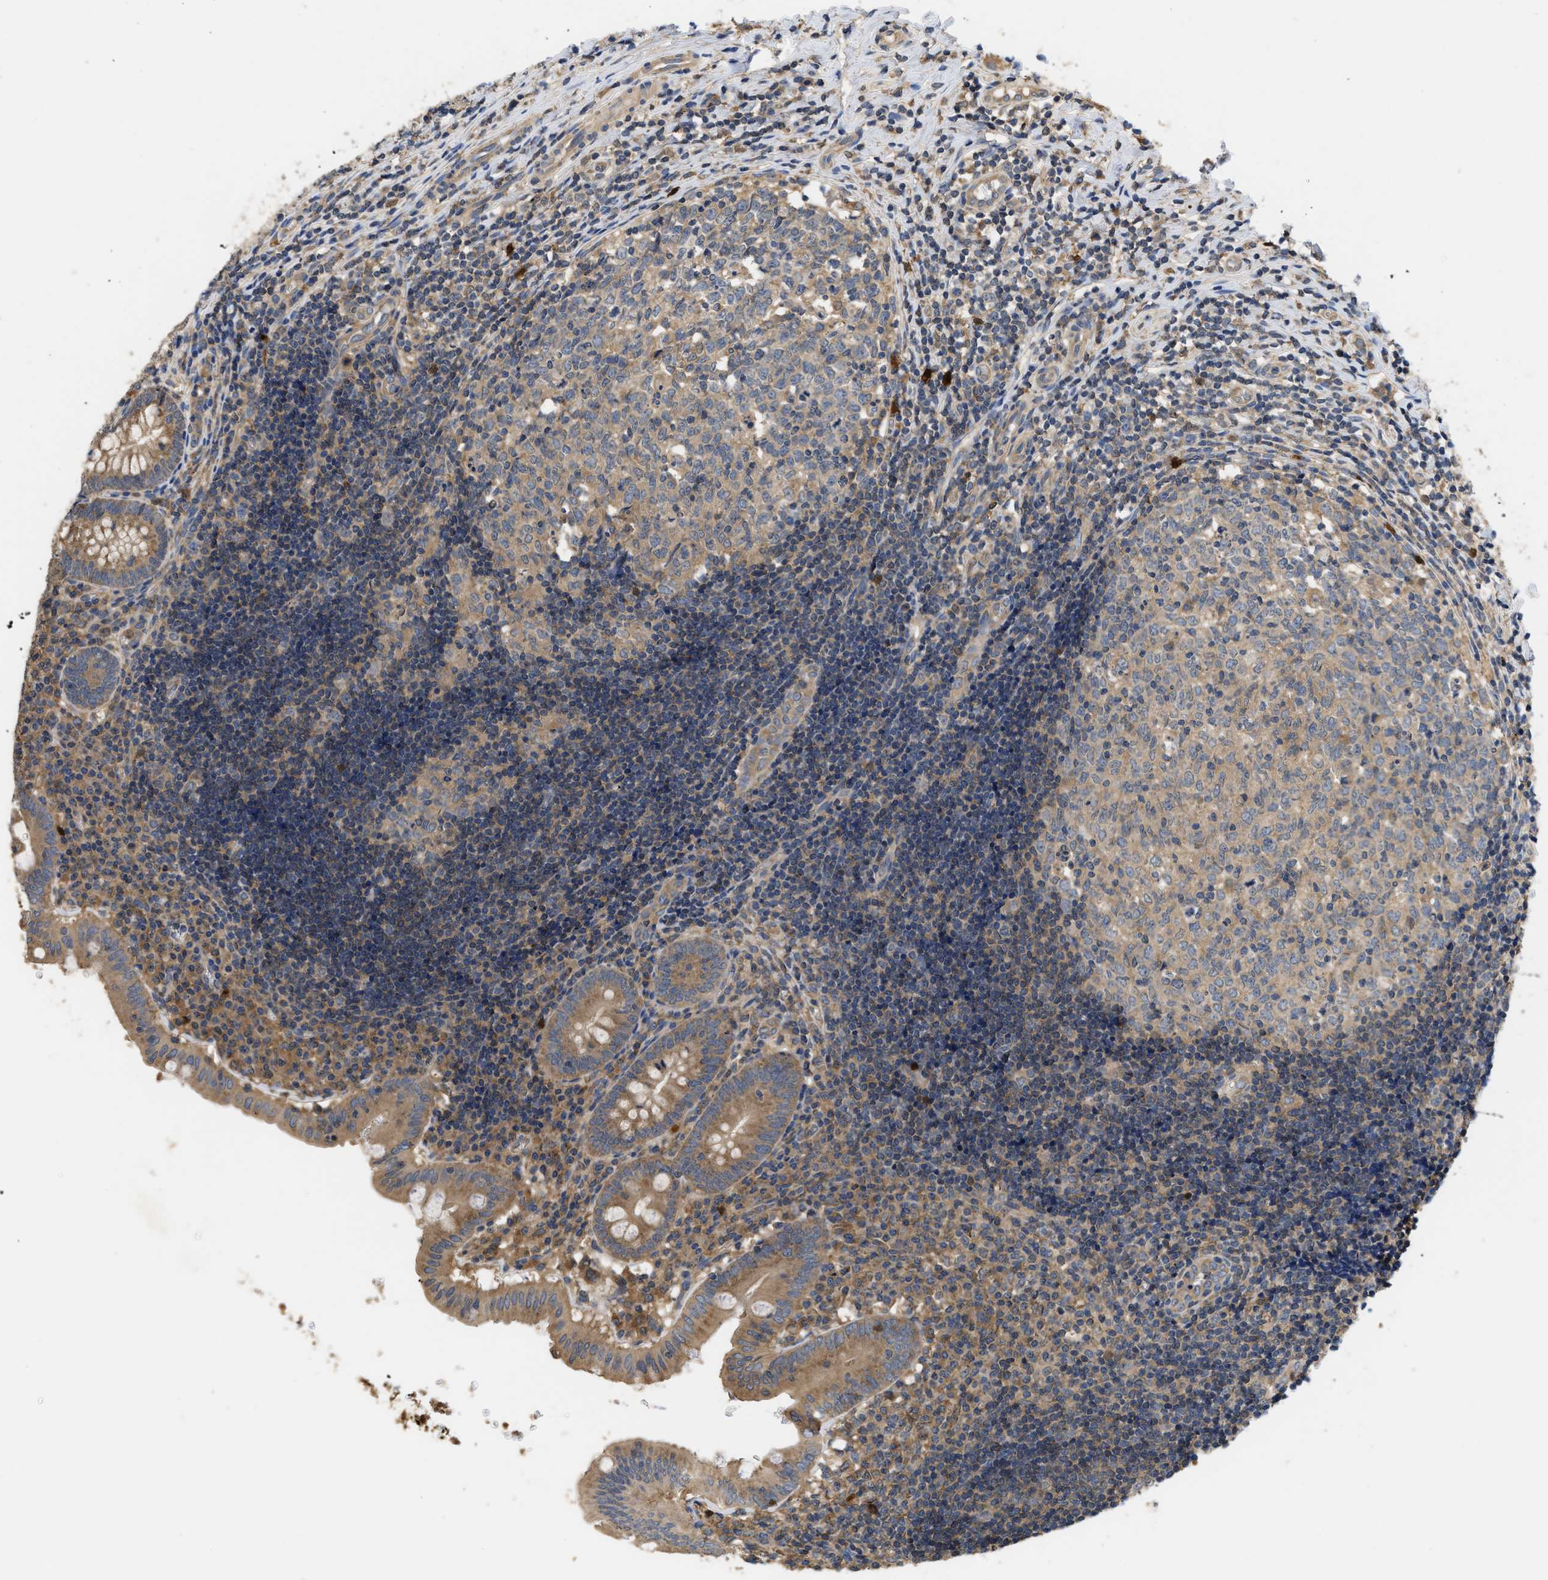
{"staining": {"intensity": "moderate", "quantity": ">75%", "location": "cytoplasmic/membranous"}, "tissue": "appendix", "cell_type": "Glandular cells", "image_type": "normal", "snomed": [{"axis": "morphology", "description": "Normal tissue, NOS"}, {"axis": "topography", "description": "Appendix"}], "caption": "Protein staining by IHC demonstrates moderate cytoplasmic/membranous expression in about >75% of glandular cells in benign appendix.", "gene": "RNF216", "patient": {"sex": "male", "age": 8}}